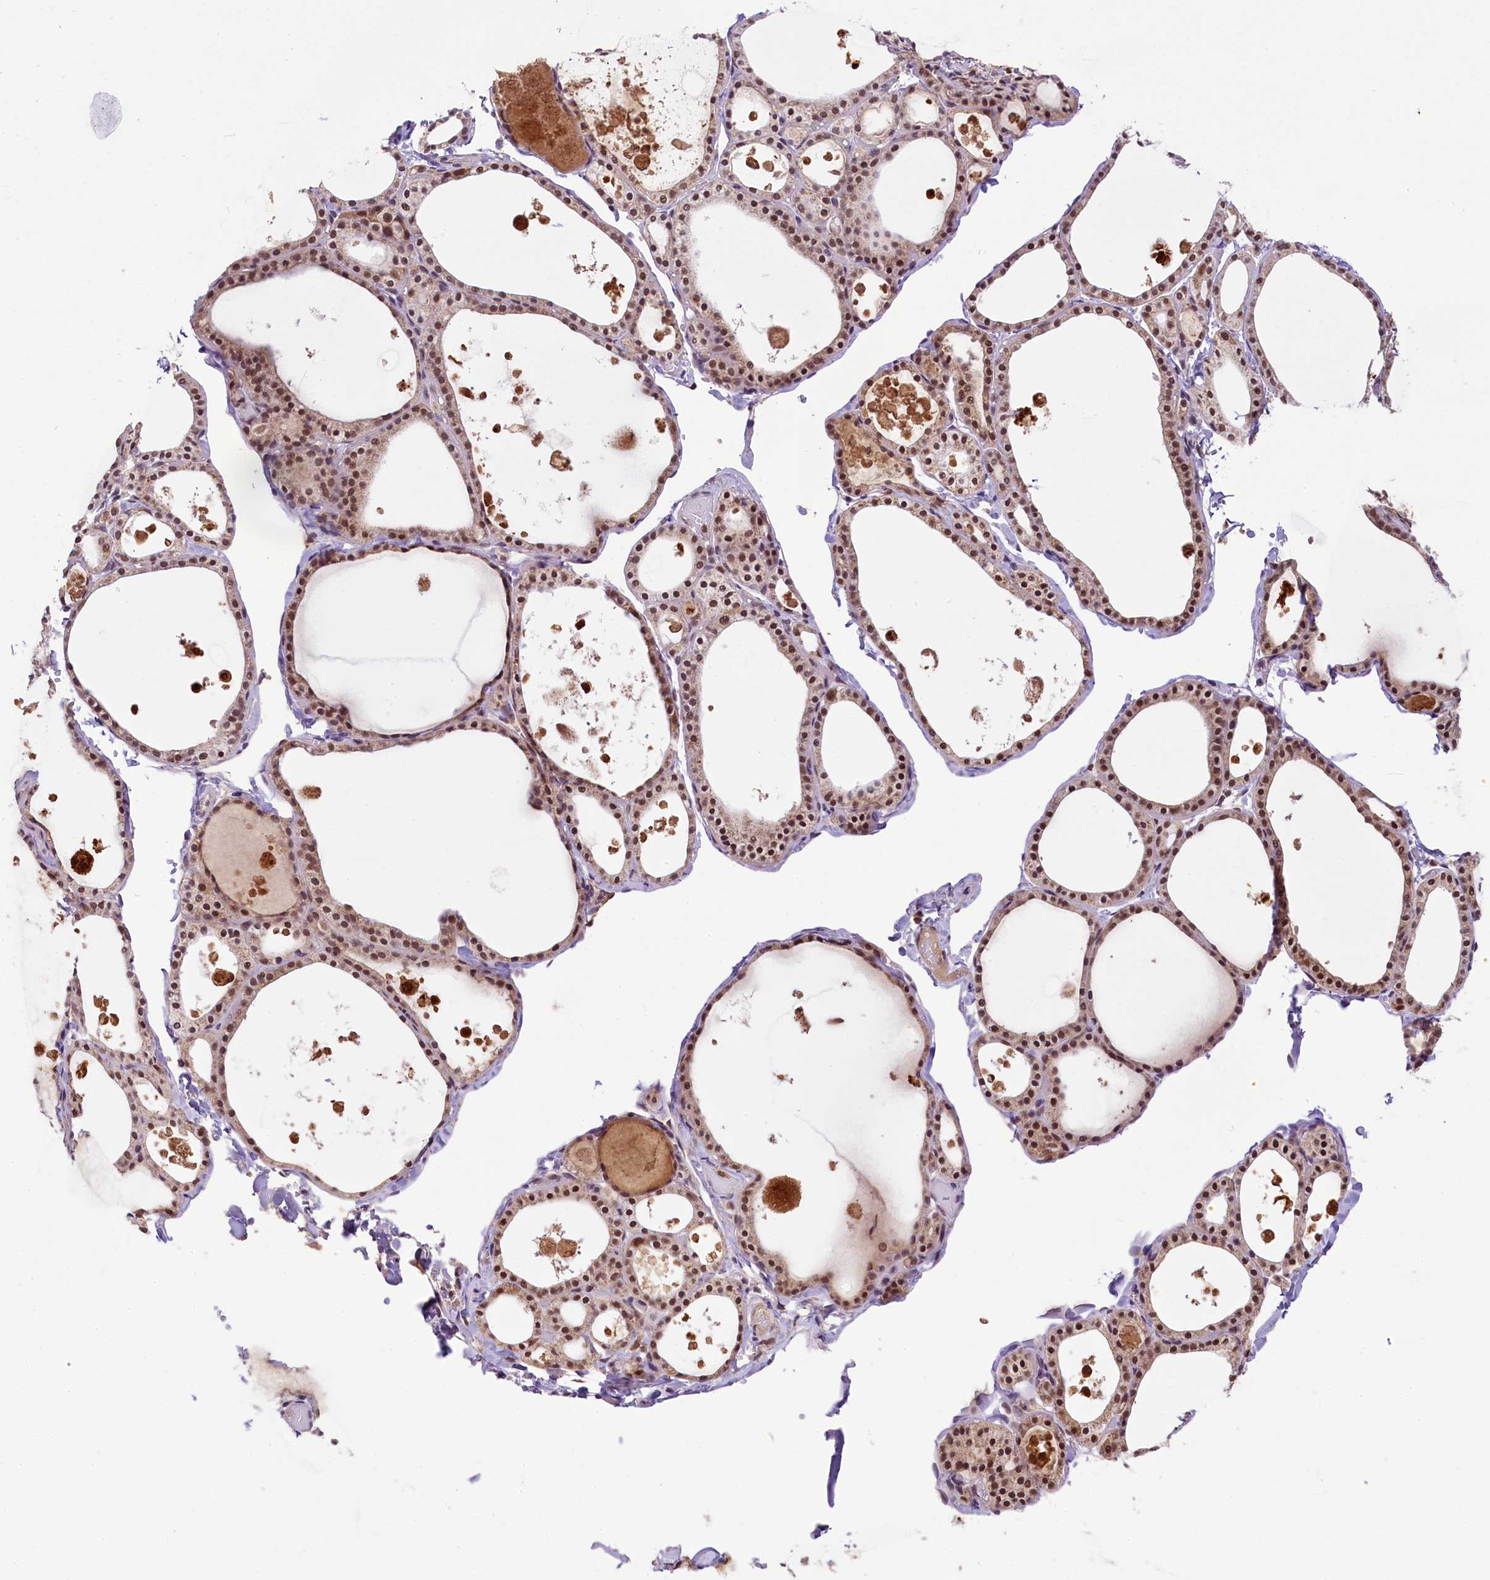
{"staining": {"intensity": "moderate", "quantity": ">75%", "location": "nuclear"}, "tissue": "thyroid gland", "cell_type": "Glandular cells", "image_type": "normal", "snomed": [{"axis": "morphology", "description": "Normal tissue, NOS"}, {"axis": "topography", "description": "Thyroid gland"}], "caption": "A brown stain shows moderate nuclear expression of a protein in glandular cells of unremarkable human thyroid gland.", "gene": "PAF1", "patient": {"sex": "male", "age": 56}}